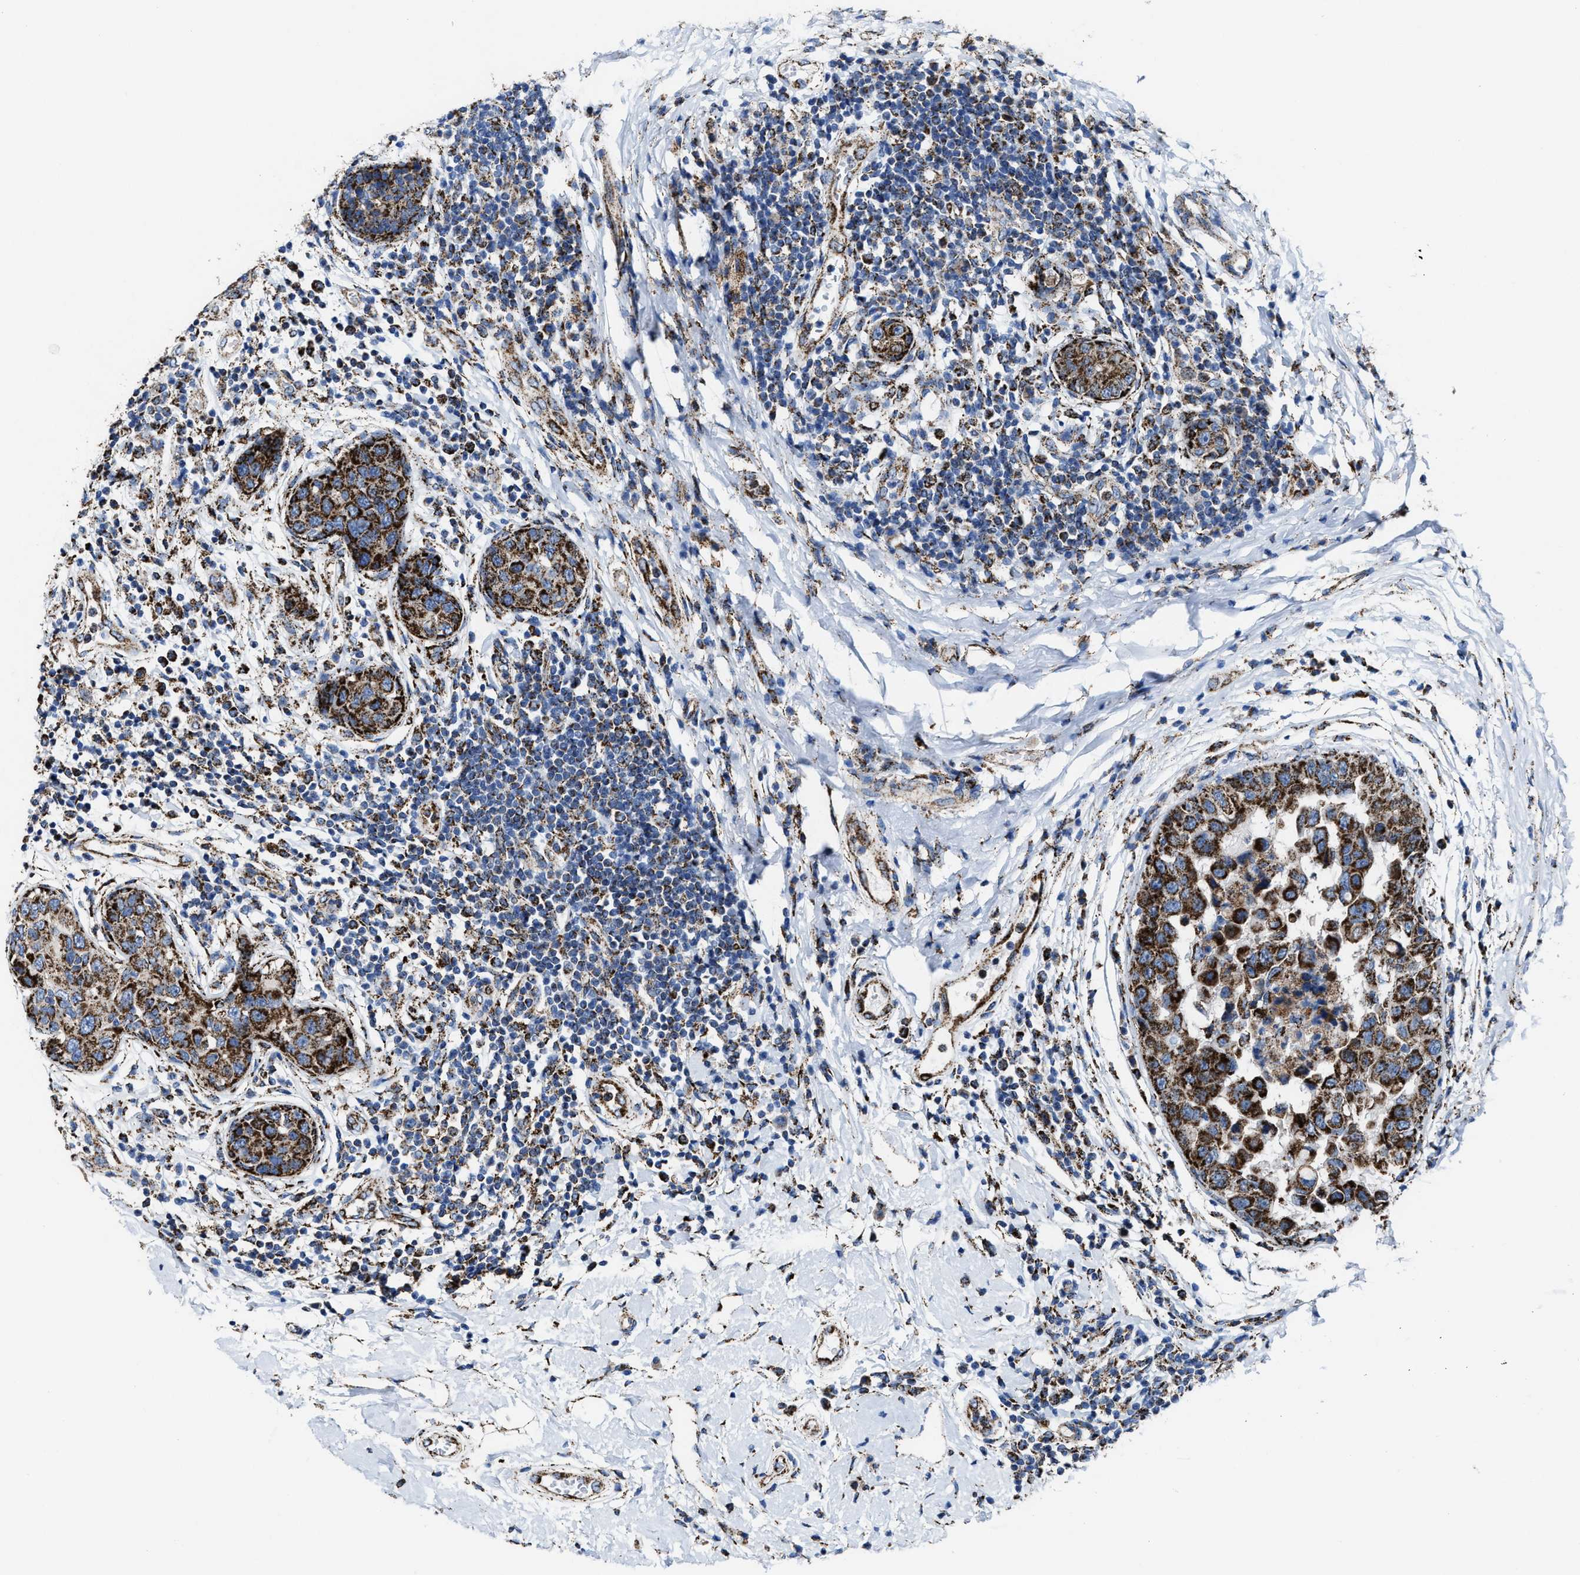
{"staining": {"intensity": "strong", "quantity": ">75%", "location": "cytoplasmic/membranous"}, "tissue": "breast cancer", "cell_type": "Tumor cells", "image_type": "cancer", "snomed": [{"axis": "morphology", "description": "Duct carcinoma"}, {"axis": "topography", "description": "Breast"}], "caption": "Immunohistochemistry (IHC) (DAB) staining of human breast infiltrating ductal carcinoma shows strong cytoplasmic/membranous protein staining in about >75% of tumor cells.", "gene": "ALDH1B1", "patient": {"sex": "female", "age": 27}}